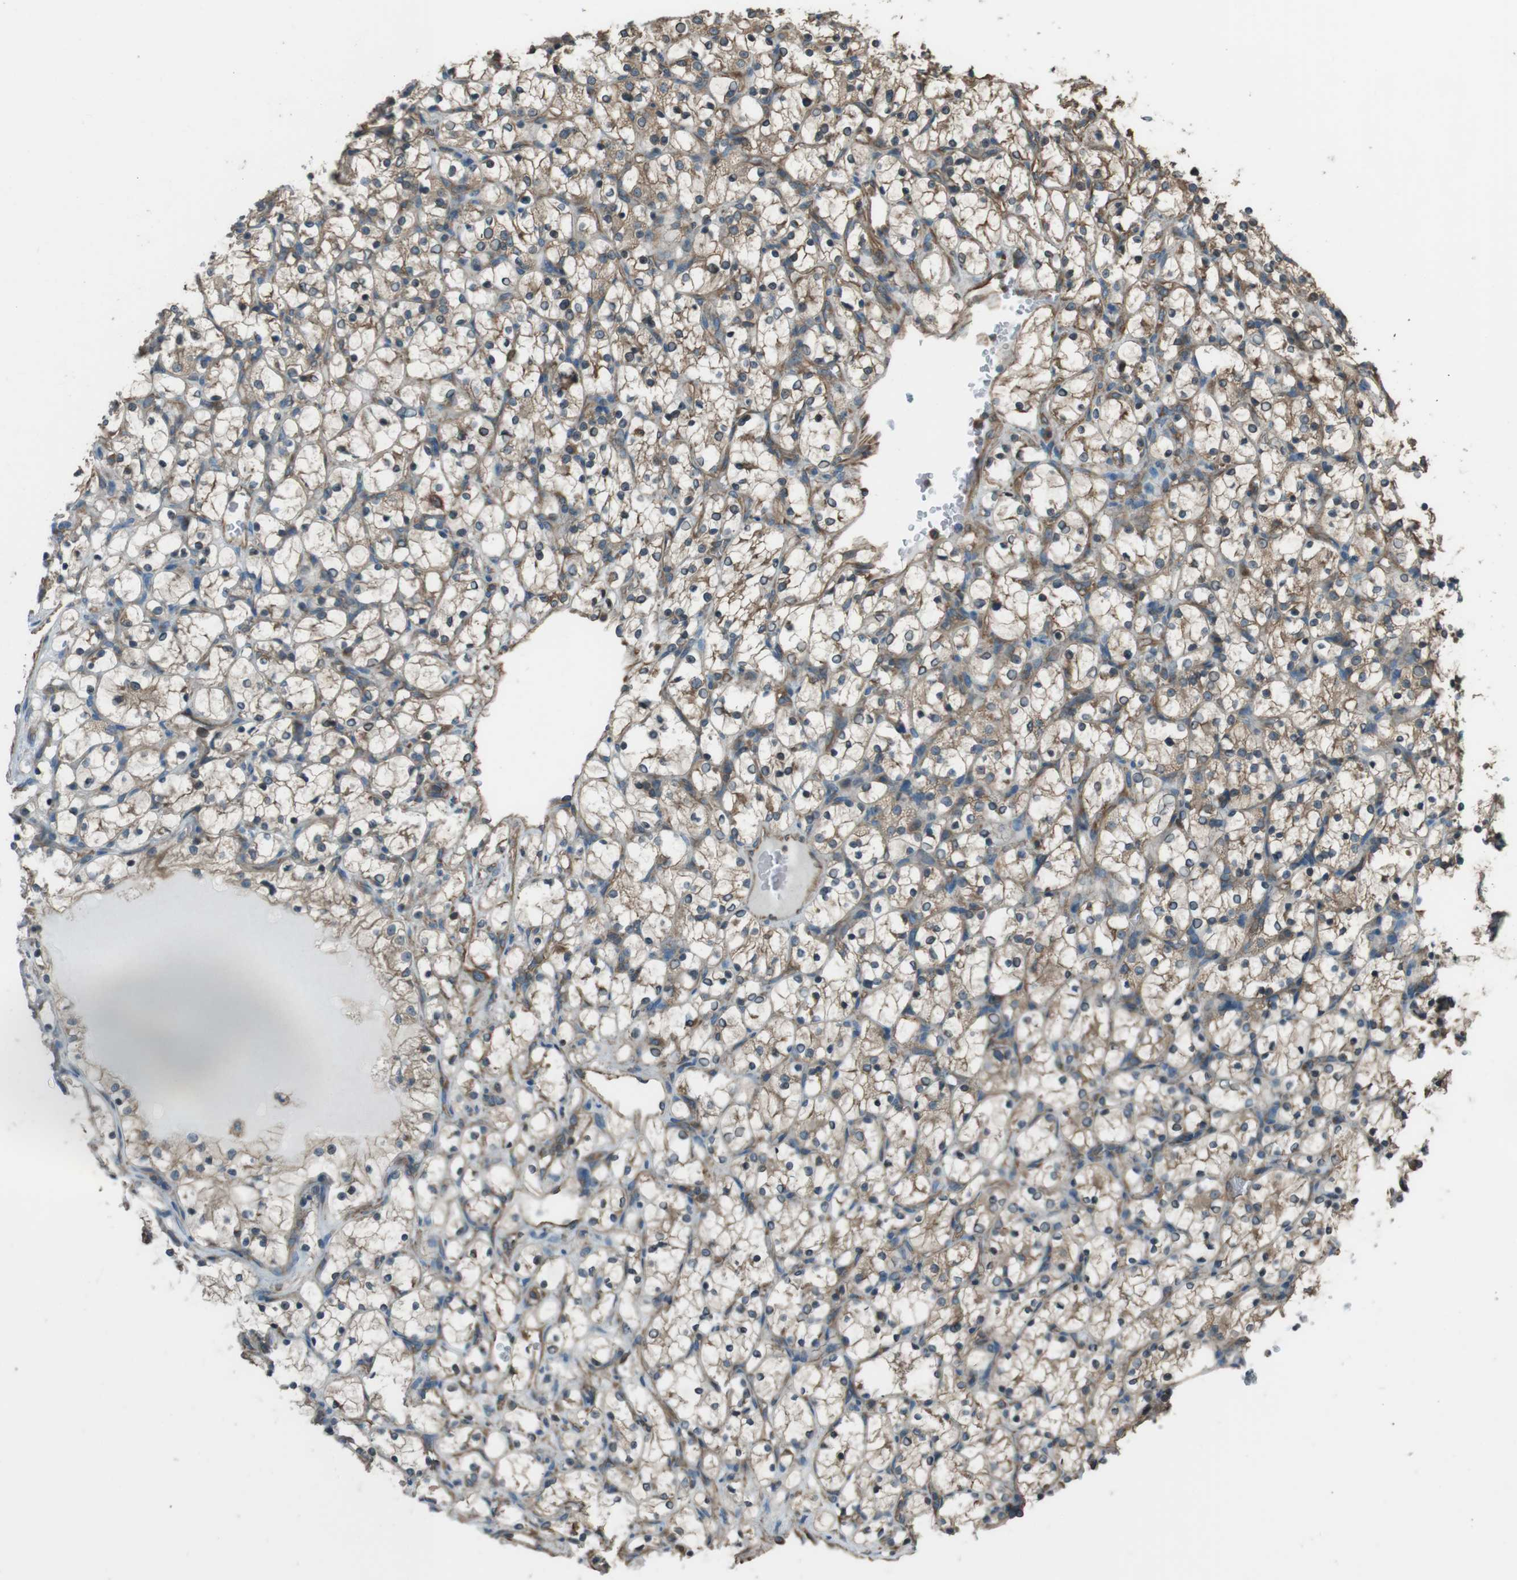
{"staining": {"intensity": "moderate", "quantity": "25%-75%", "location": "cytoplasmic/membranous"}, "tissue": "renal cancer", "cell_type": "Tumor cells", "image_type": "cancer", "snomed": [{"axis": "morphology", "description": "Adenocarcinoma, NOS"}, {"axis": "topography", "description": "Kidney"}], "caption": "Renal cancer (adenocarcinoma) stained for a protein reveals moderate cytoplasmic/membranous positivity in tumor cells.", "gene": "PA2G4", "patient": {"sex": "female", "age": 69}}